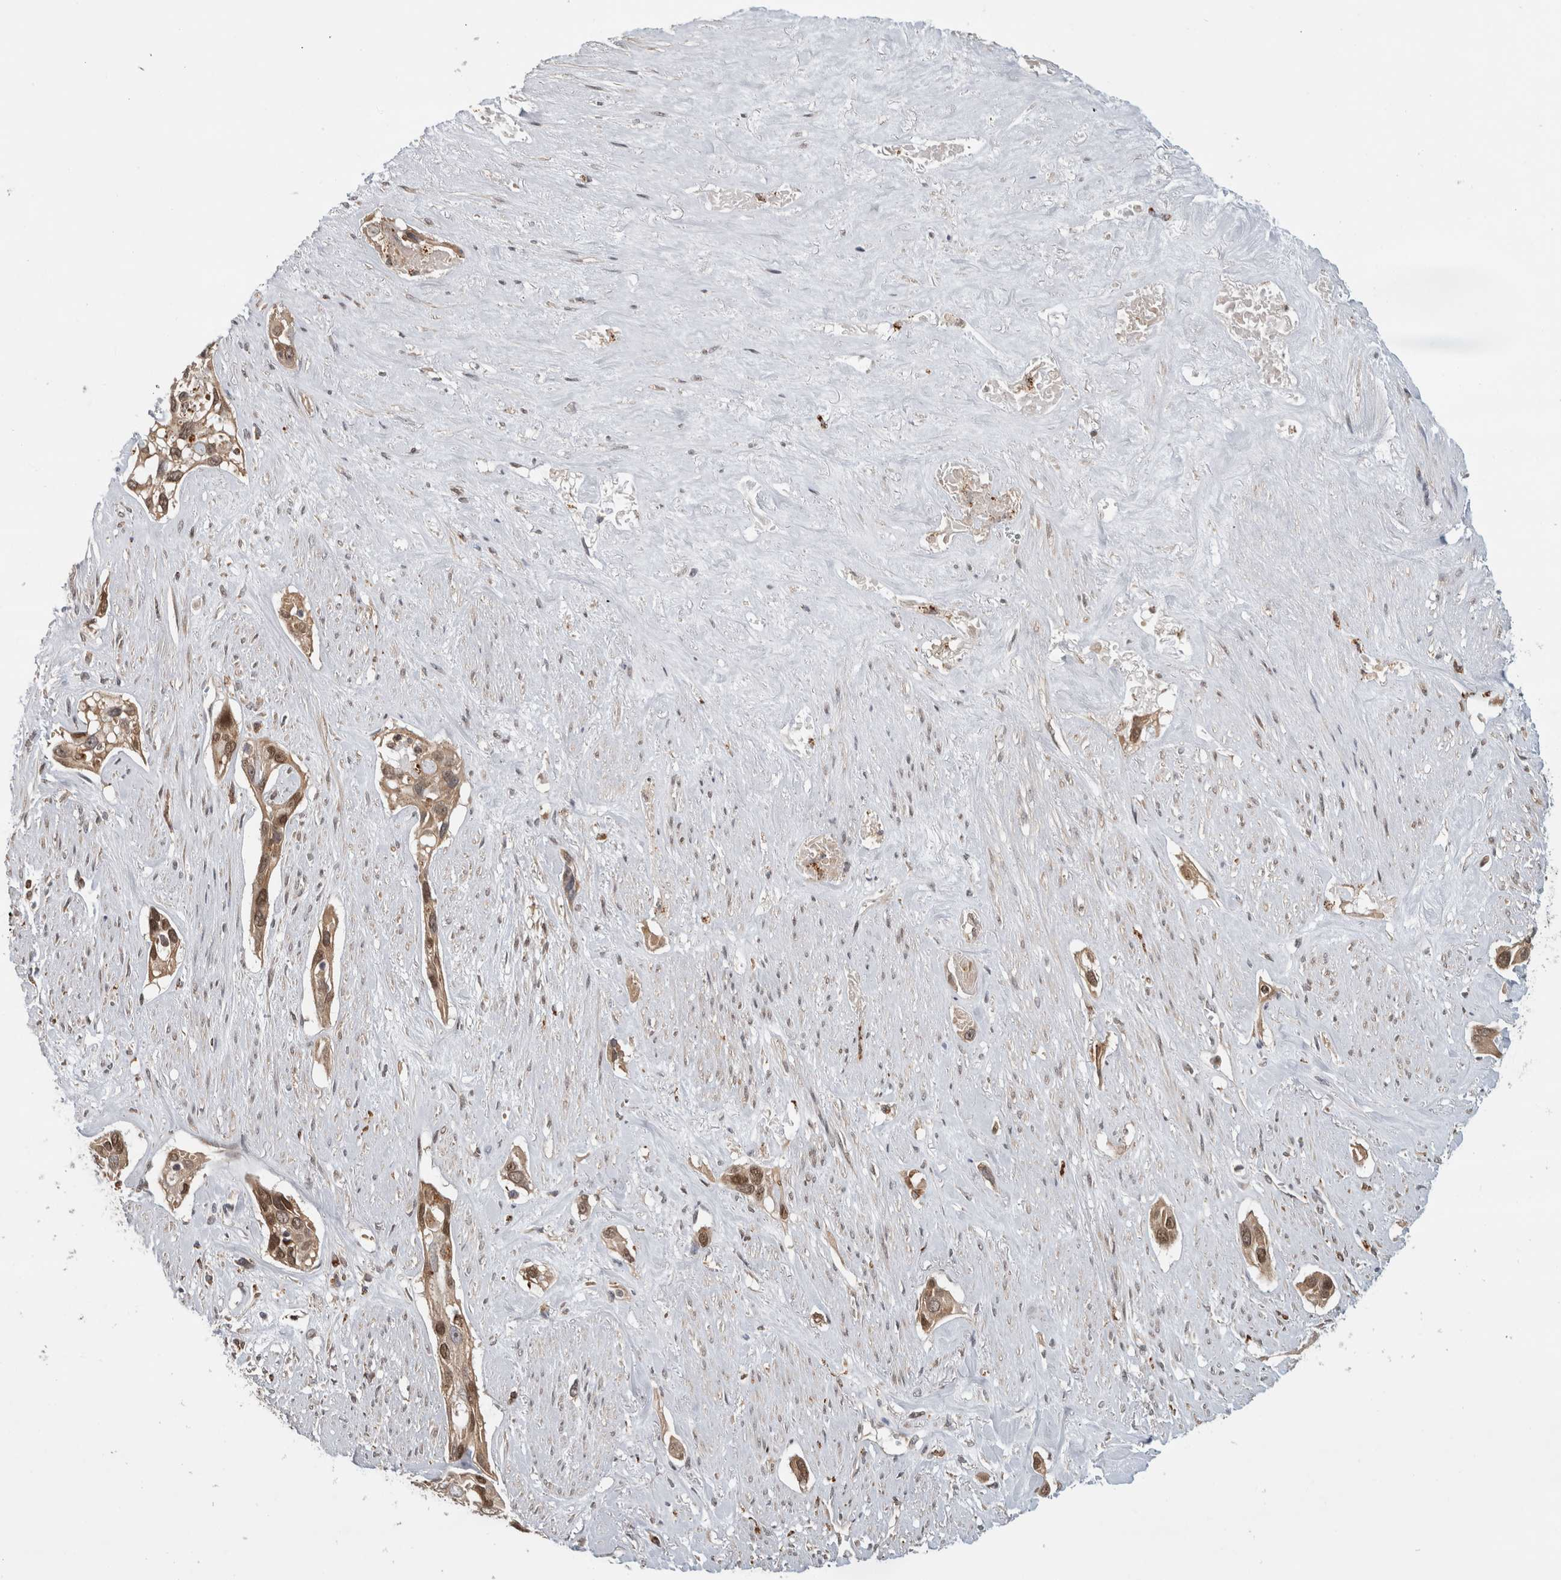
{"staining": {"intensity": "moderate", "quantity": ">75%", "location": "cytoplasmic/membranous,nuclear"}, "tissue": "pancreatic cancer", "cell_type": "Tumor cells", "image_type": "cancer", "snomed": [{"axis": "morphology", "description": "Adenocarcinoma, NOS"}, {"axis": "topography", "description": "Pancreas"}], "caption": "A medium amount of moderate cytoplasmic/membranous and nuclear expression is identified in approximately >75% of tumor cells in pancreatic cancer (adenocarcinoma) tissue.", "gene": "NAB2", "patient": {"sex": "female", "age": 60}}